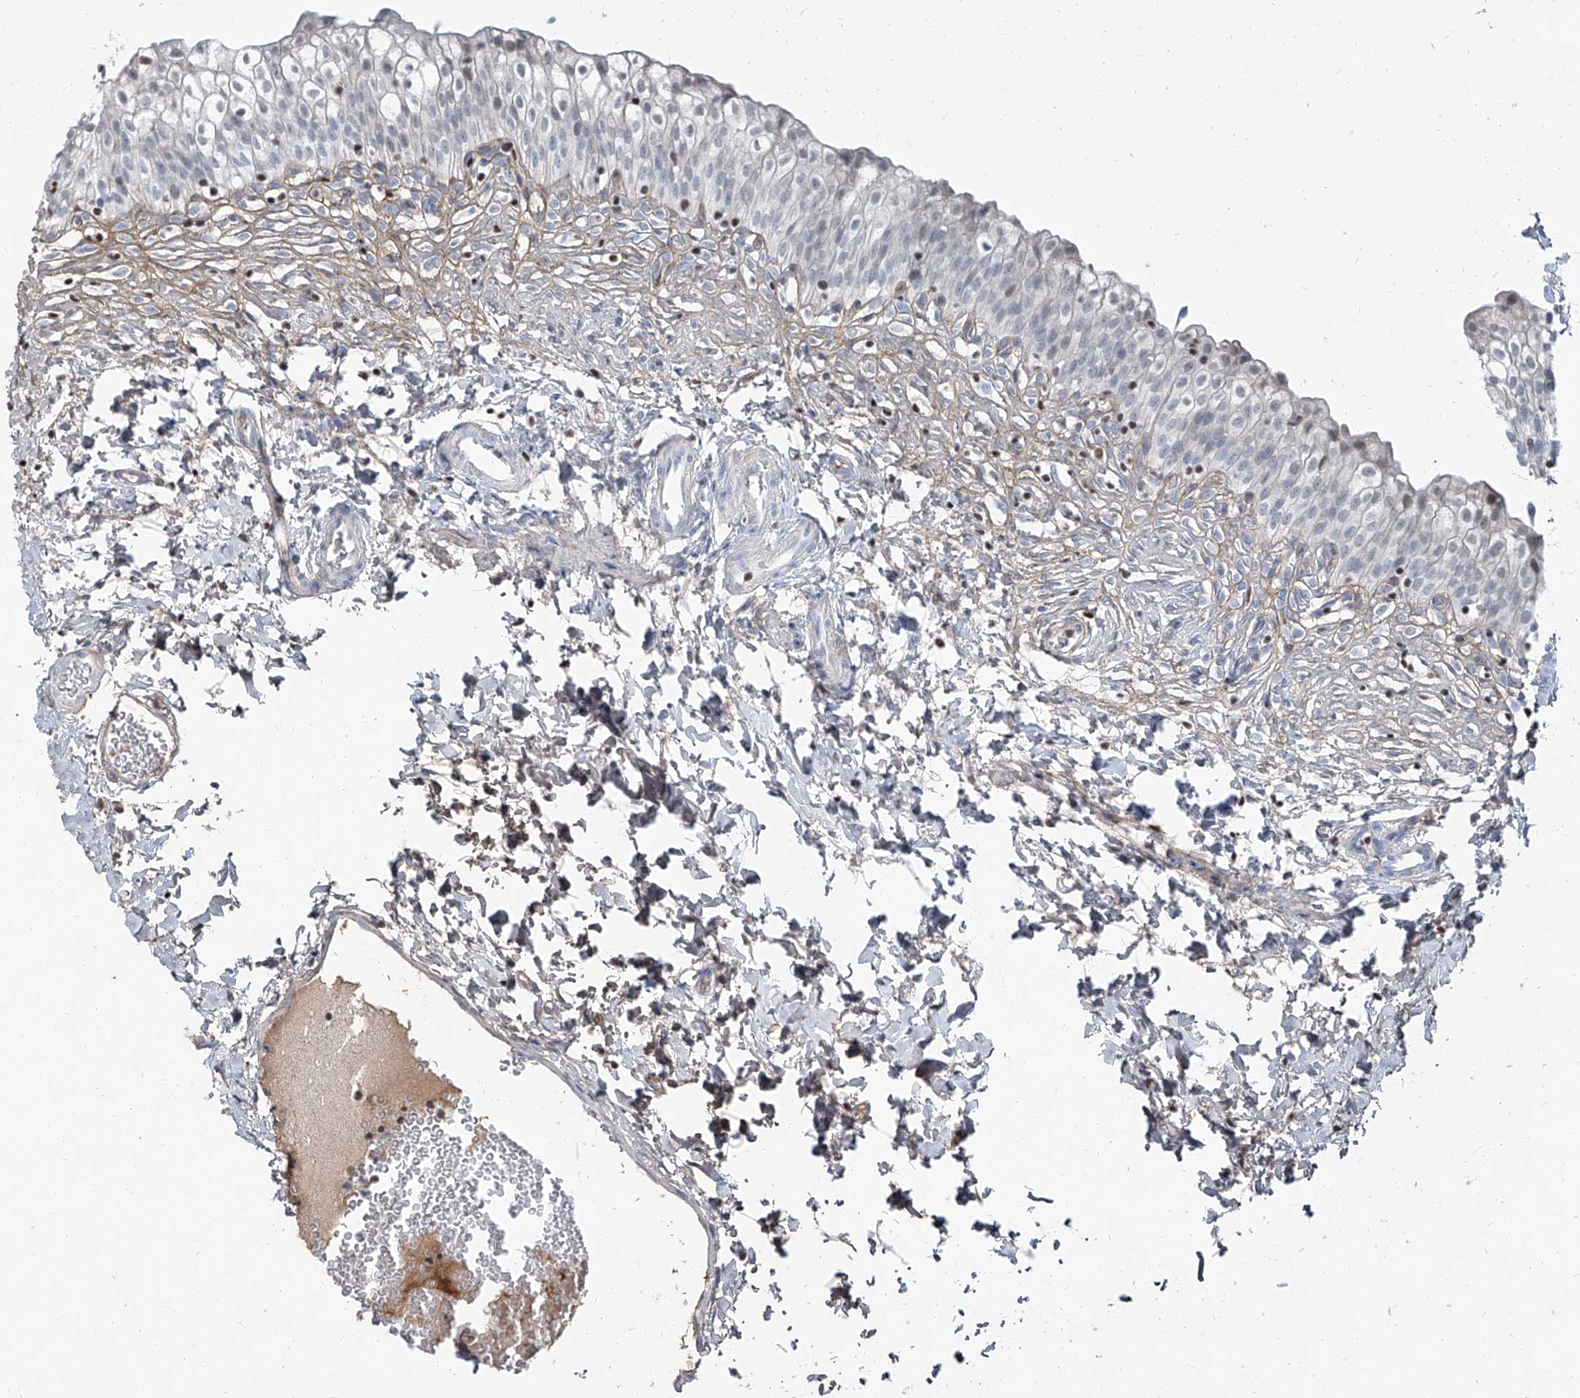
{"staining": {"intensity": "negative", "quantity": "none", "location": "none"}, "tissue": "urinary bladder", "cell_type": "Urothelial cells", "image_type": "normal", "snomed": [{"axis": "morphology", "description": "Normal tissue, NOS"}, {"axis": "topography", "description": "Urinary bladder"}], "caption": "DAB immunohistochemical staining of normal urinary bladder exhibits no significant positivity in urothelial cells. The staining was performed using DAB to visualize the protein expression in brown, while the nuclei were stained in blue with hematoxylin (Magnification: 20x).", "gene": "HOXA3", "patient": {"sex": "male", "age": 55}}